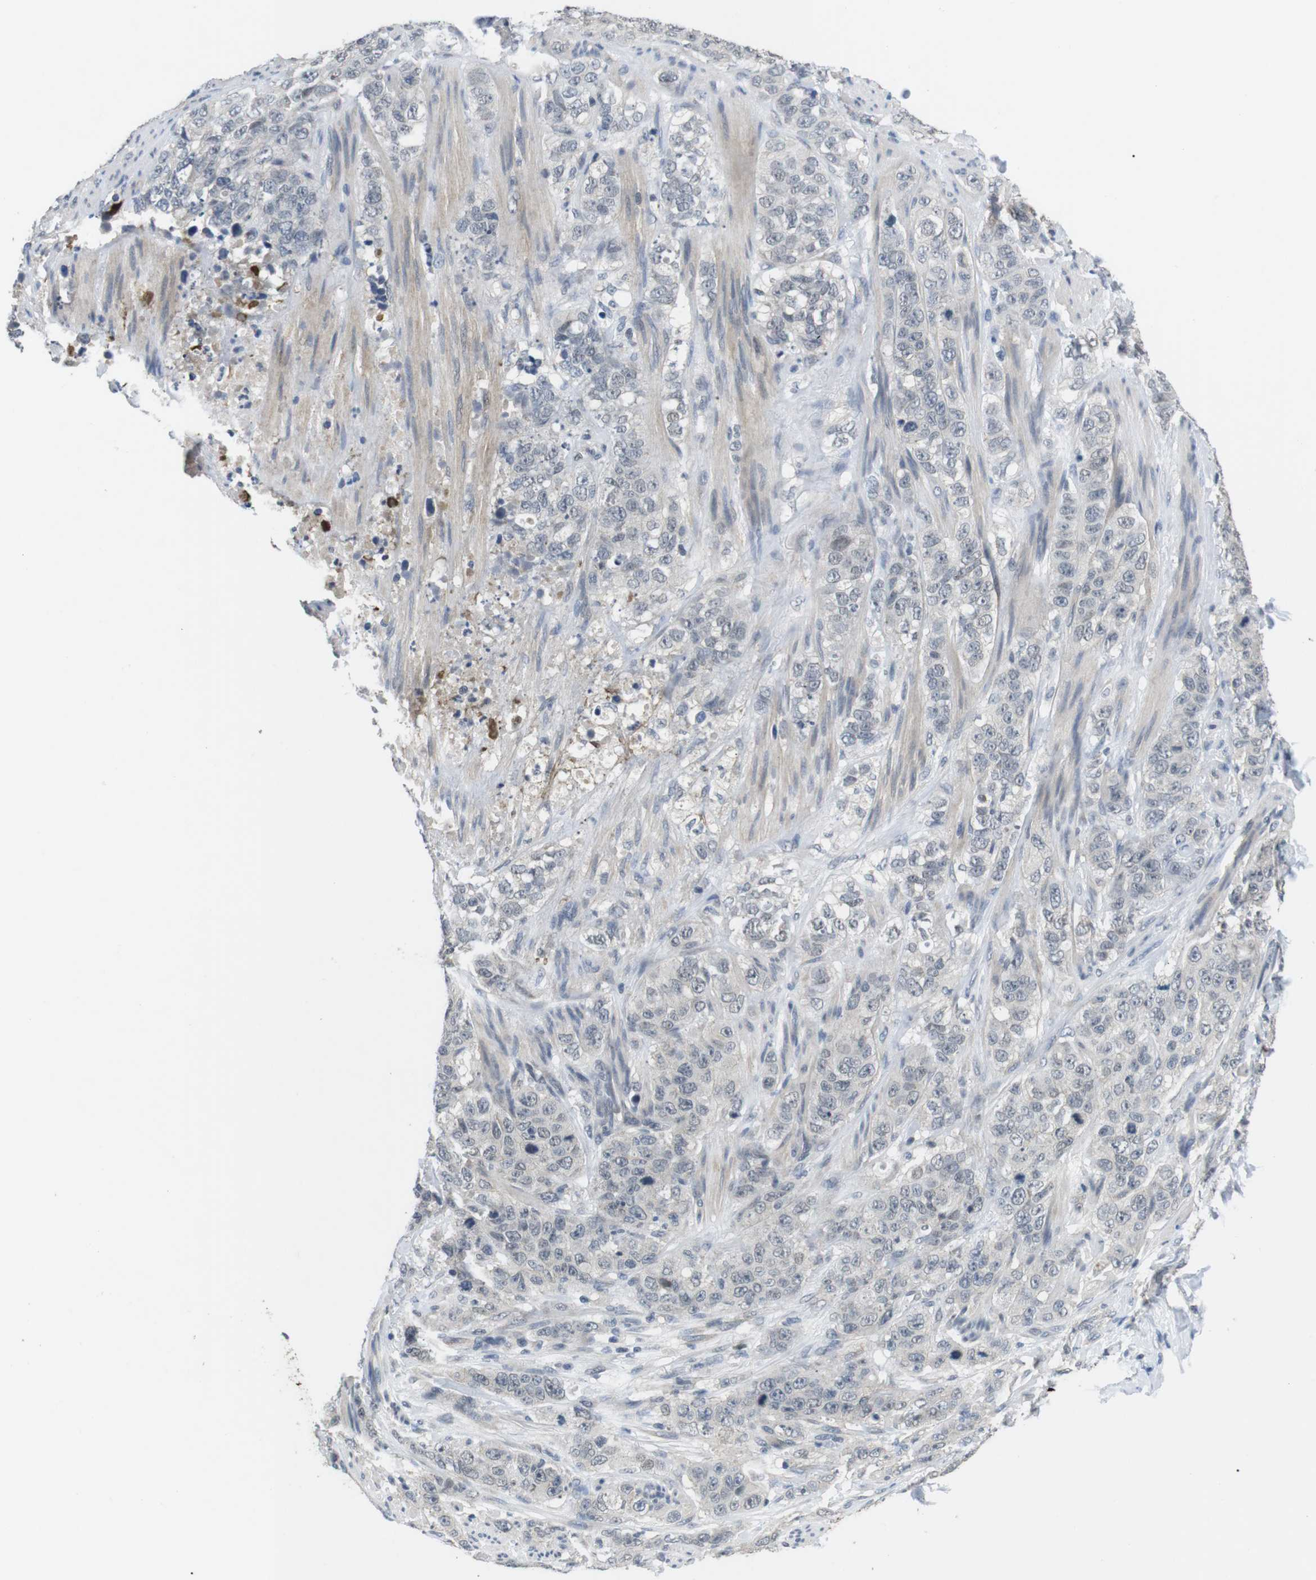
{"staining": {"intensity": "negative", "quantity": "none", "location": "none"}, "tissue": "stomach cancer", "cell_type": "Tumor cells", "image_type": "cancer", "snomed": [{"axis": "morphology", "description": "Adenocarcinoma, NOS"}, {"axis": "topography", "description": "Stomach"}], "caption": "Stomach cancer (adenocarcinoma) was stained to show a protein in brown. There is no significant expression in tumor cells.", "gene": "NECTIN1", "patient": {"sex": "male", "age": 48}}